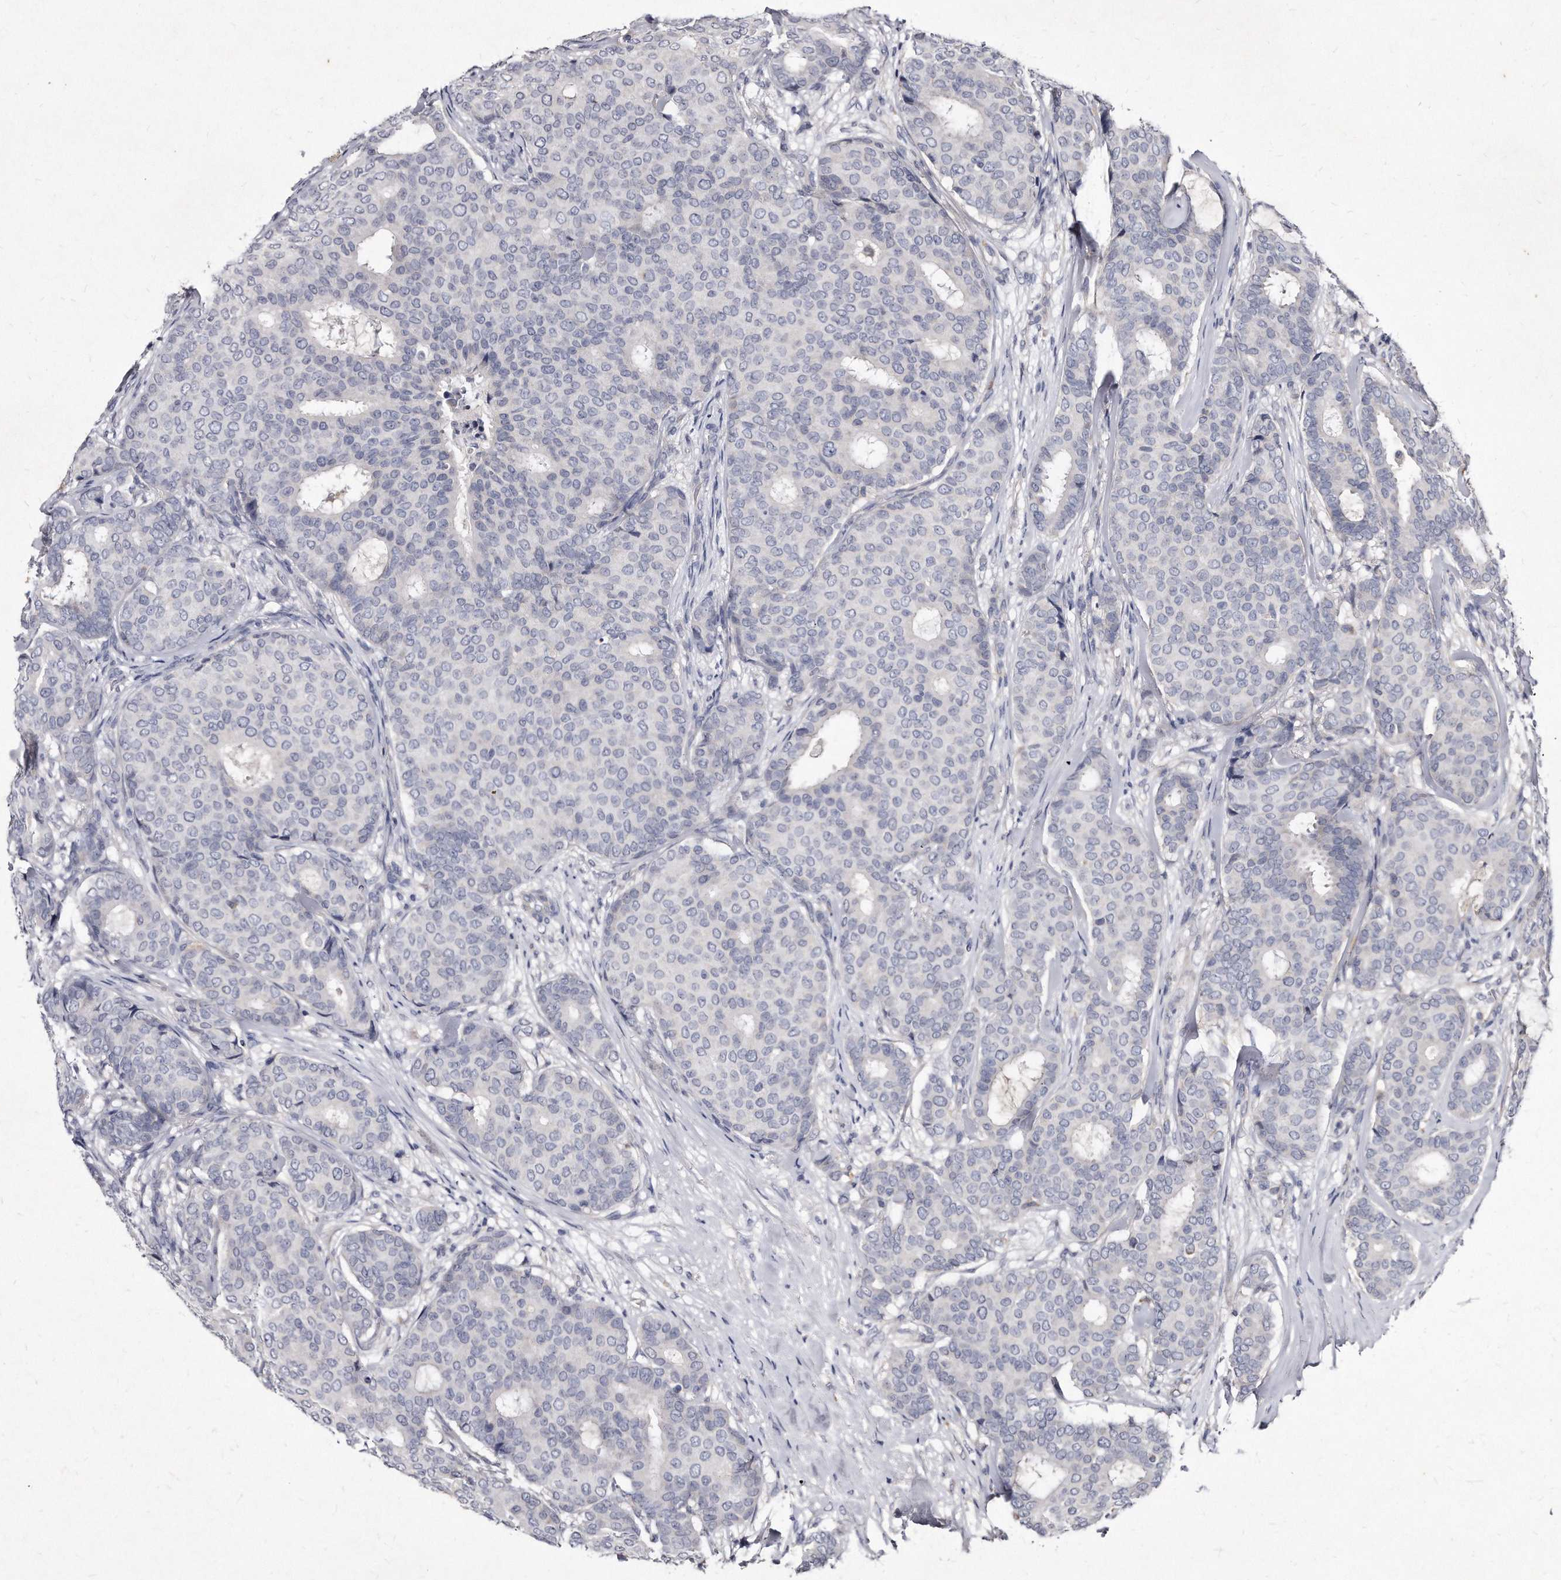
{"staining": {"intensity": "negative", "quantity": "none", "location": "none"}, "tissue": "breast cancer", "cell_type": "Tumor cells", "image_type": "cancer", "snomed": [{"axis": "morphology", "description": "Duct carcinoma"}, {"axis": "topography", "description": "Breast"}], "caption": "This is a image of IHC staining of breast cancer (infiltrating ductal carcinoma), which shows no expression in tumor cells.", "gene": "KLHDC3", "patient": {"sex": "female", "age": 75}}